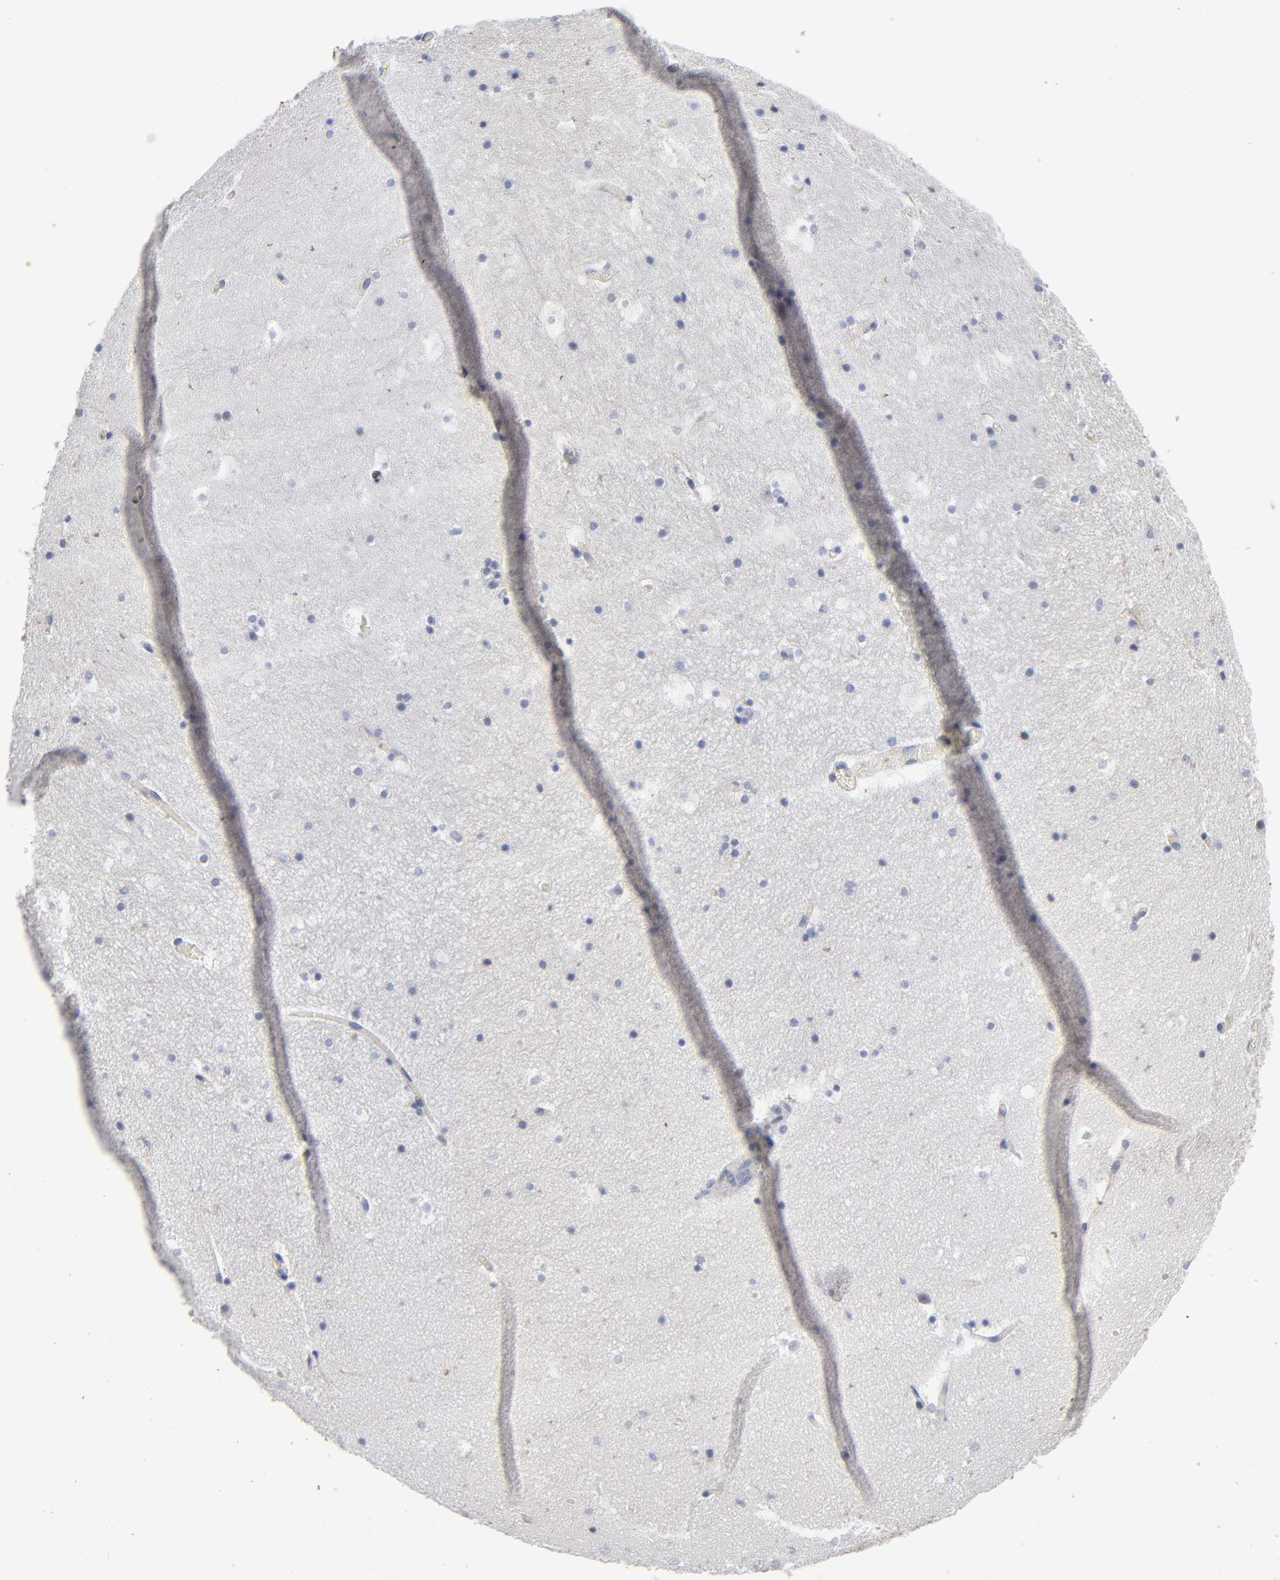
{"staining": {"intensity": "negative", "quantity": "none", "location": "none"}, "tissue": "hippocampus", "cell_type": "Glial cells", "image_type": "normal", "snomed": [{"axis": "morphology", "description": "Normal tissue, NOS"}, {"axis": "topography", "description": "Hippocampus"}], "caption": "Photomicrograph shows no significant protein positivity in glial cells of benign hippocampus.", "gene": "PDLIM2", "patient": {"sex": "male", "age": 45}}